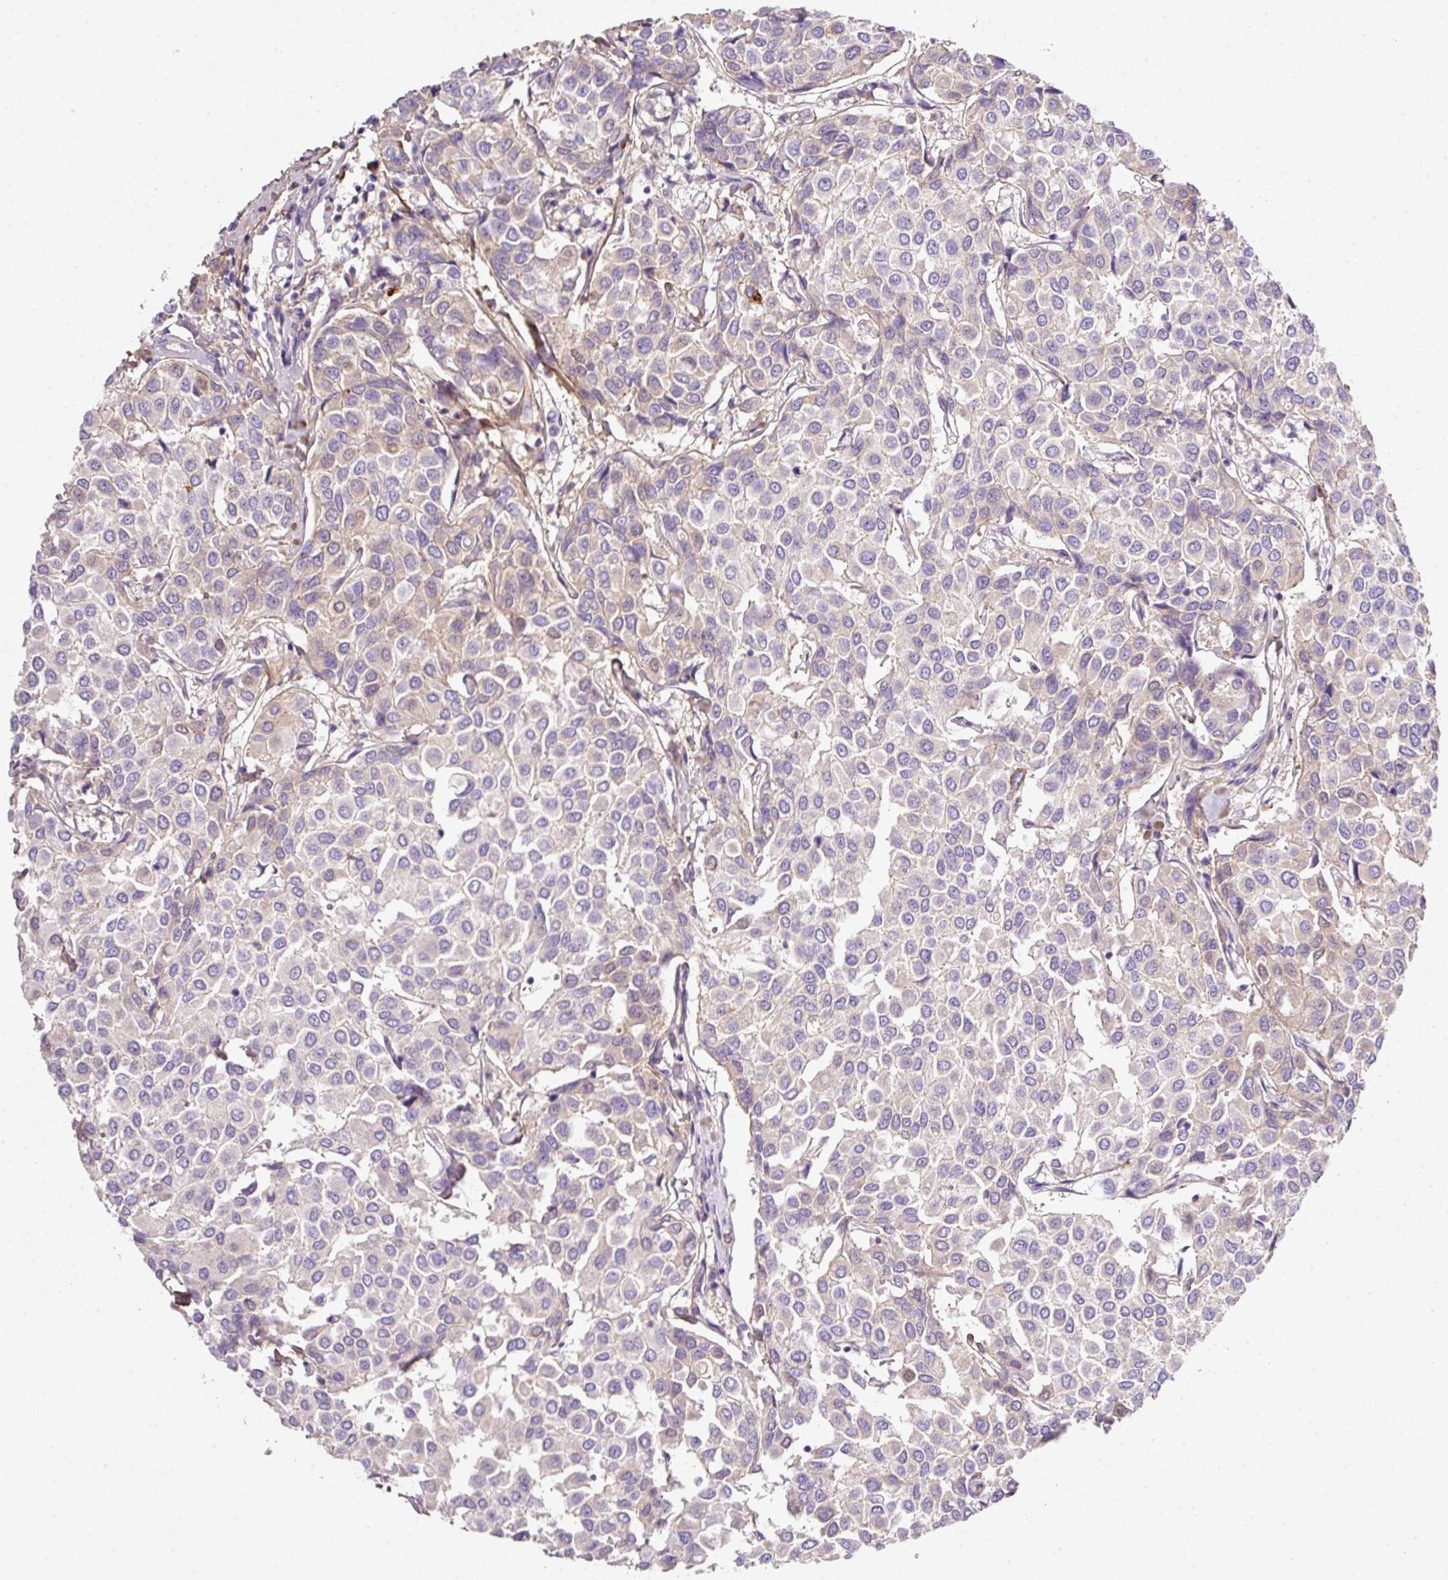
{"staining": {"intensity": "weak", "quantity": "<25%", "location": "cytoplasmic/membranous"}, "tissue": "breast cancer", "cell_type": "Tumor cells", "image_type": "cancer", "snomed": [{"axis": "morphology", "description": "Duct carcinoma"}, {"axis": "topography", "description": "Breast"}], "caption": "Breast infiltrating ductal carcinoma was stained to show a protein in brown. There is no significant positivity in tumor cells.", "gene": "SOS2", "patient": {"sex": "female", "age": 55}}